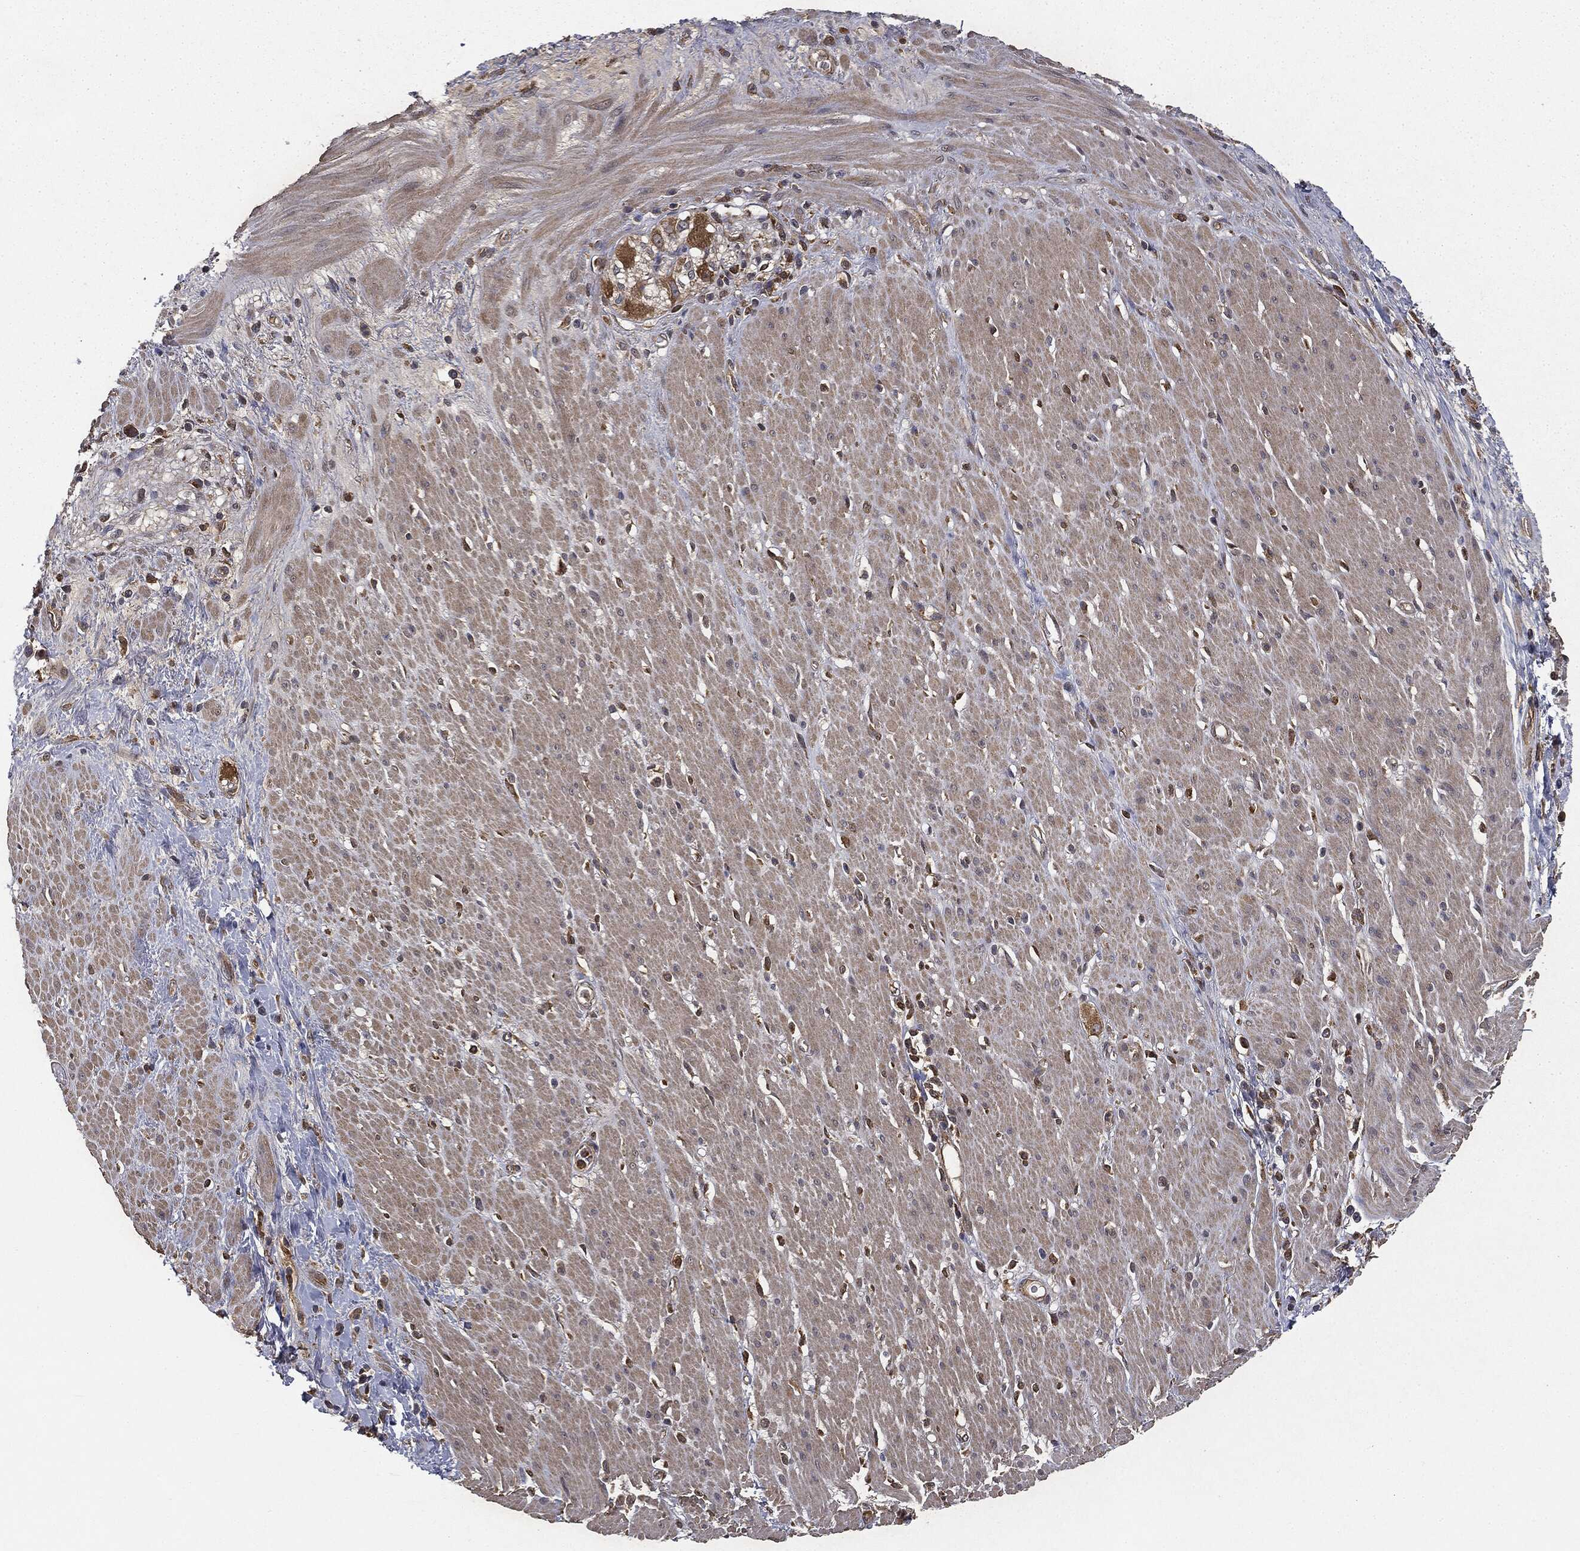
{"staining": {"intensity": "weak", "quantity": "25%-75%", "location": "cytoplasmic/membranous"}, "tissue": "smooth muscle", "cell_type": "Smooth muscle cells", "image_type": "normal", "snomed": [{"axis": "morphology", "description": "Normal tissue, NOS"}, {"axis": "topography", "description": "Soft tissue"}, {"axis": "topography", "description": "Smooth muscle"}], "caption": "Approximately 25%-75% of smooth muscle cells in normal human smooth muscle reveal weak cytoplasmic/membranous protein staining as visualized by brown immunohistochemical staining.", "gene": "MIER2", "patient": {"sex": "male", "age": 72}}